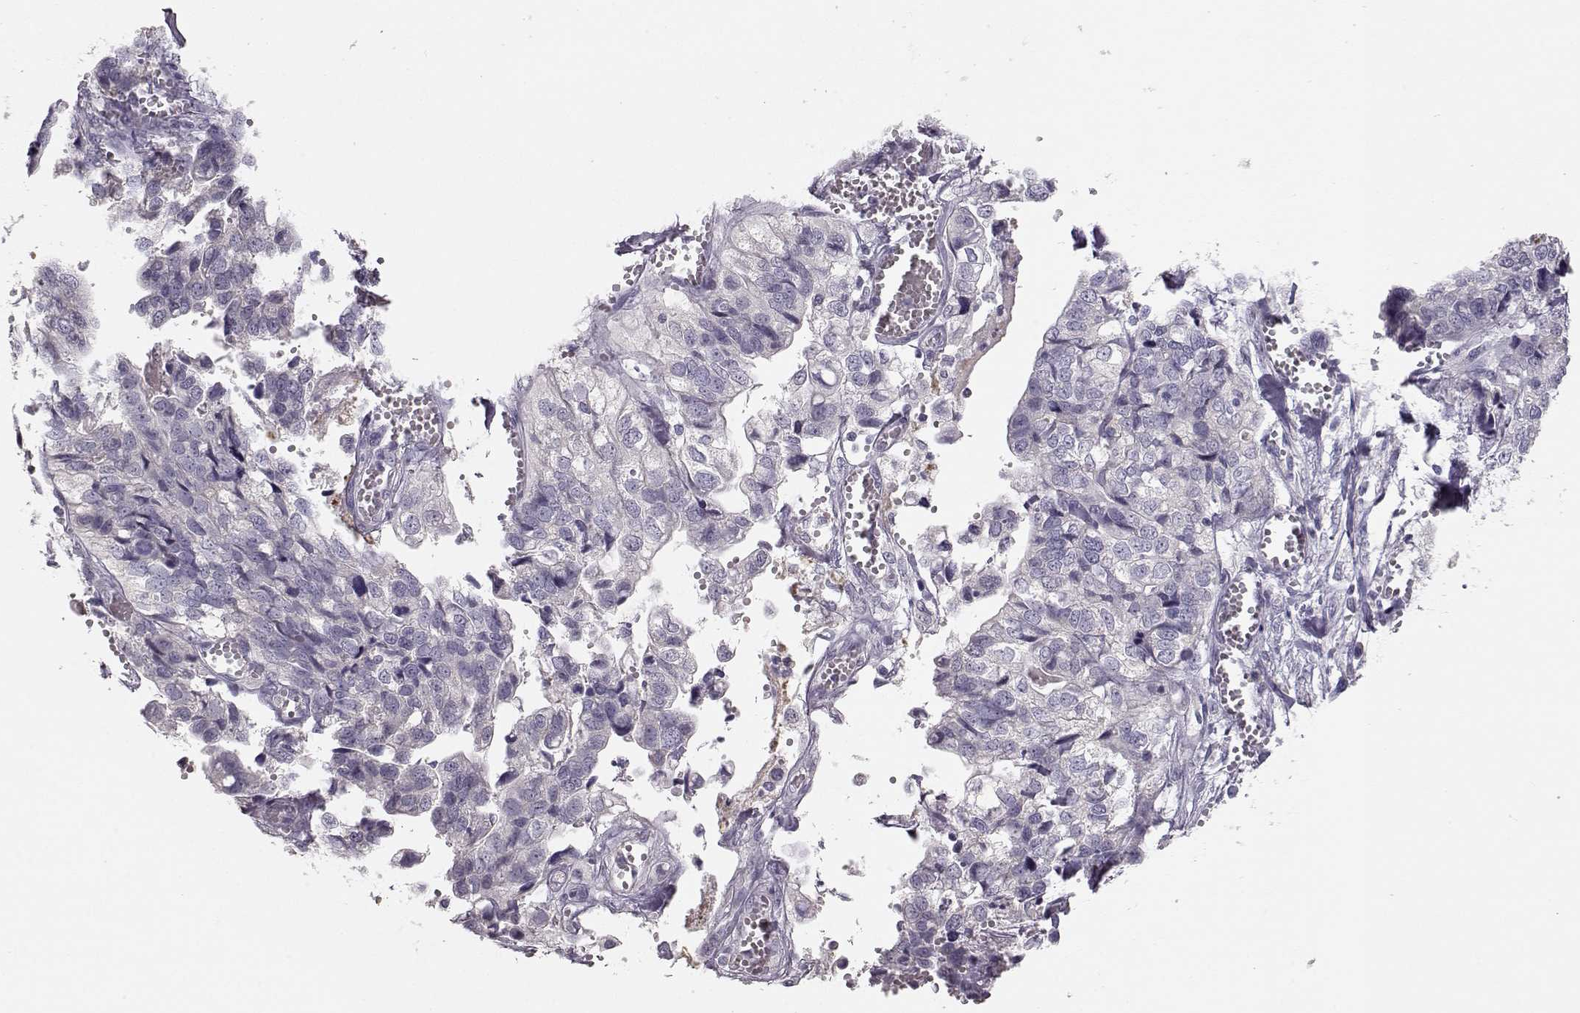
{"staining": {"intensity": "negative", "quantity": "none", "location": "none"}, "tissue": "stomach cancer", "cell_type": "Tumor cells", "image_type": "cancer", "snomed": [{"axis": "morphology", "description": "Adenocarcinoma, NOS"}, {"axis": "topography", "description": "Stomach, upper"}], "caption": "This is a photomicrograph of immunohistochemistry staining of stomach adenocarcinoma, which shows no positivity in tumor cells. (Brightfield microscopy of DAB (3,3'-diaminobenzidine) immunohistochemistry at high magnification).", "gene": "BFSP2", "patient": {"sex": "female", "age": 67}}